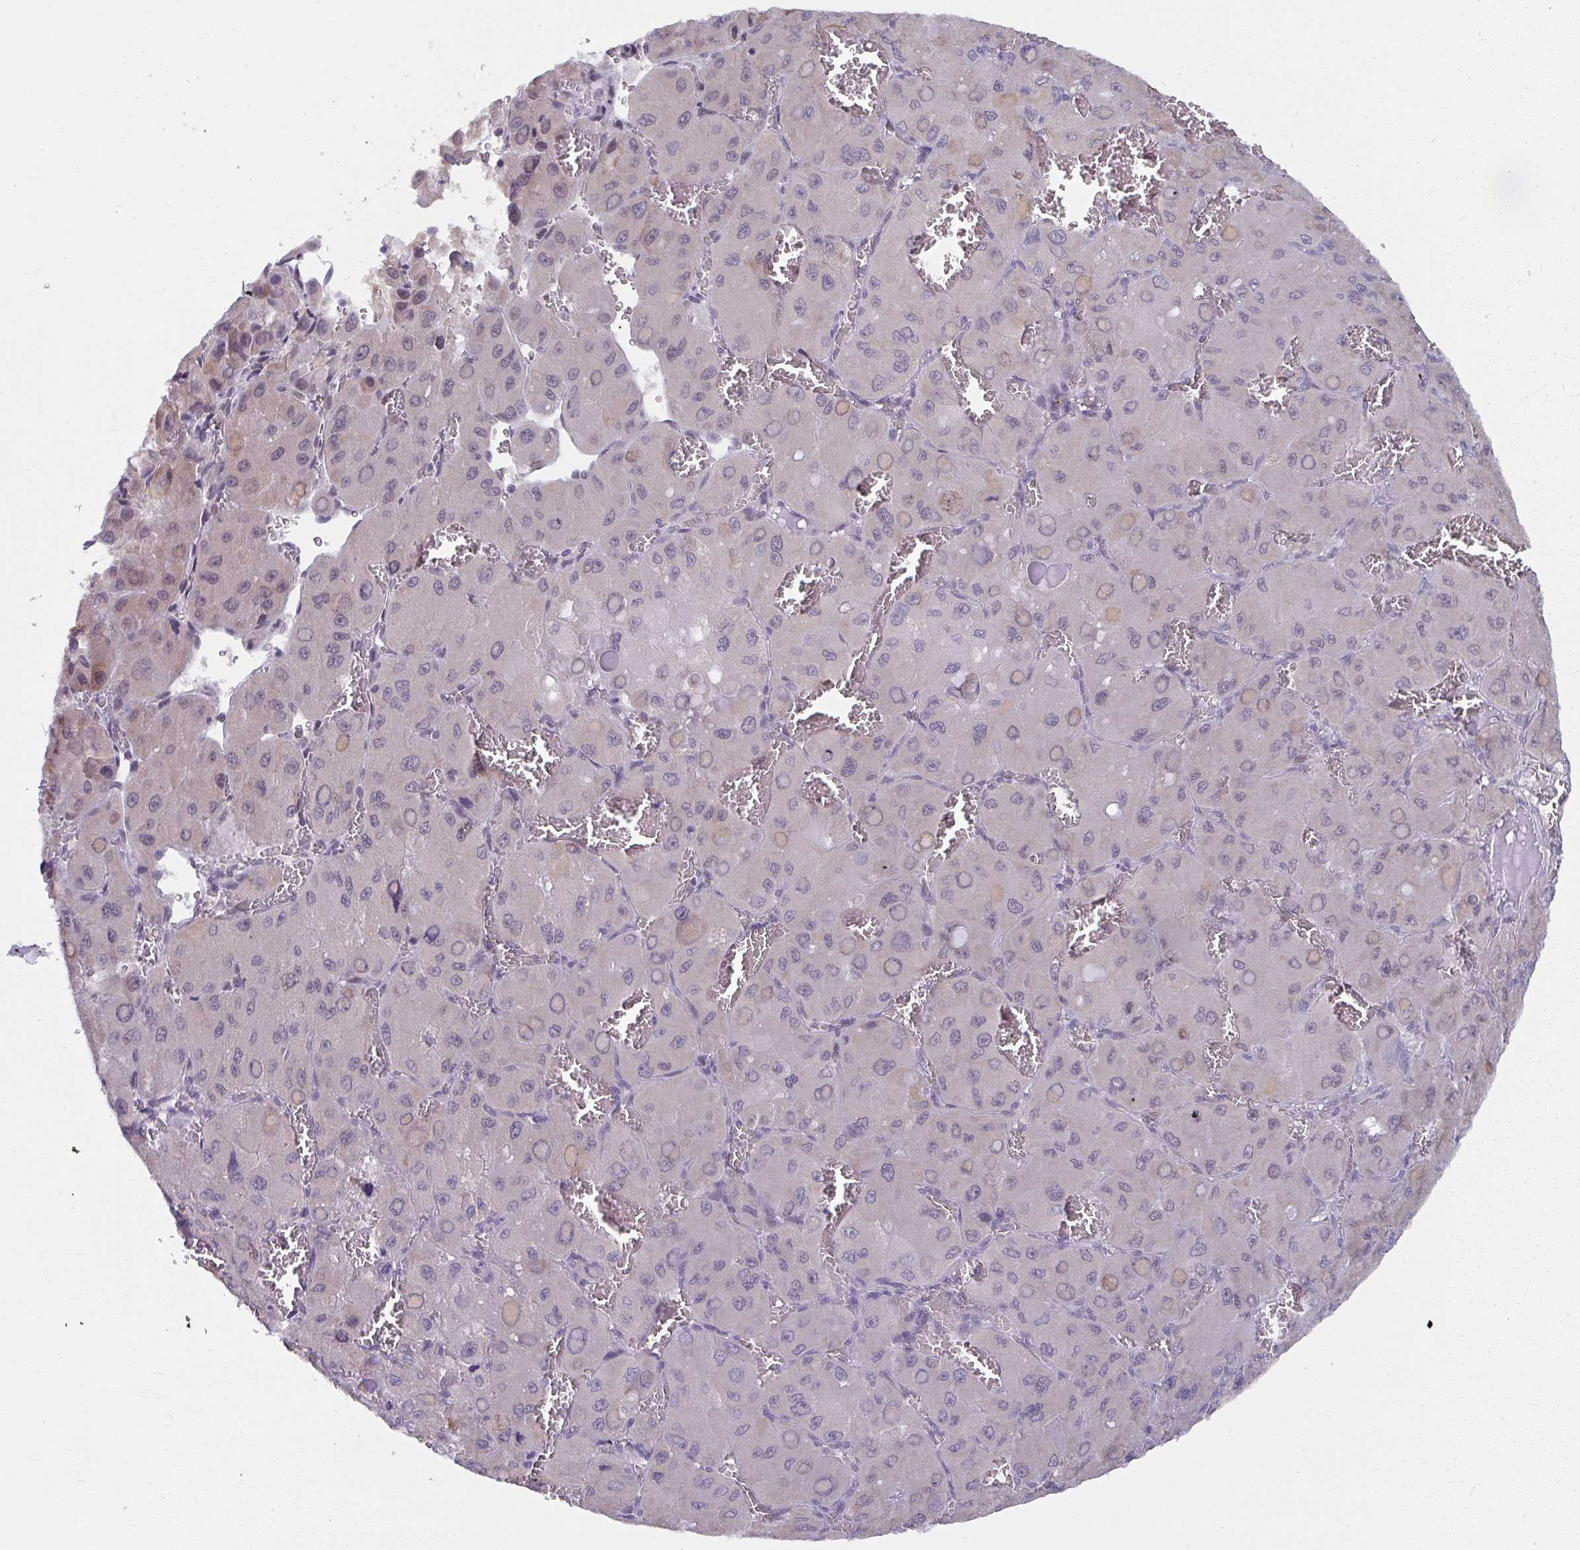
{"staining": {"intensity": "negative", "quantity": "none", "location": "none"}, "tissue": "liver cancer", "cell_type": "Tumor cells", "image_type": "cancer", "snomed": [{"axis": "morphology", "description": "Carcinoma, Hepatocellular, NOS"}, {"axis": "topography", "description": "Liver"}], "caption": "IHC micrograph of neoplastic tissue: human liver cancer stained with DAB shows no significant protein positivity in tumor cells. (Stains: DAB immunohistochemistry with hematoxylin counter stain, Microscopy: brightfield microscopy at high magnification).", "gene": "NMNAT1", "patient": {"sex": "male", "age": 27}}